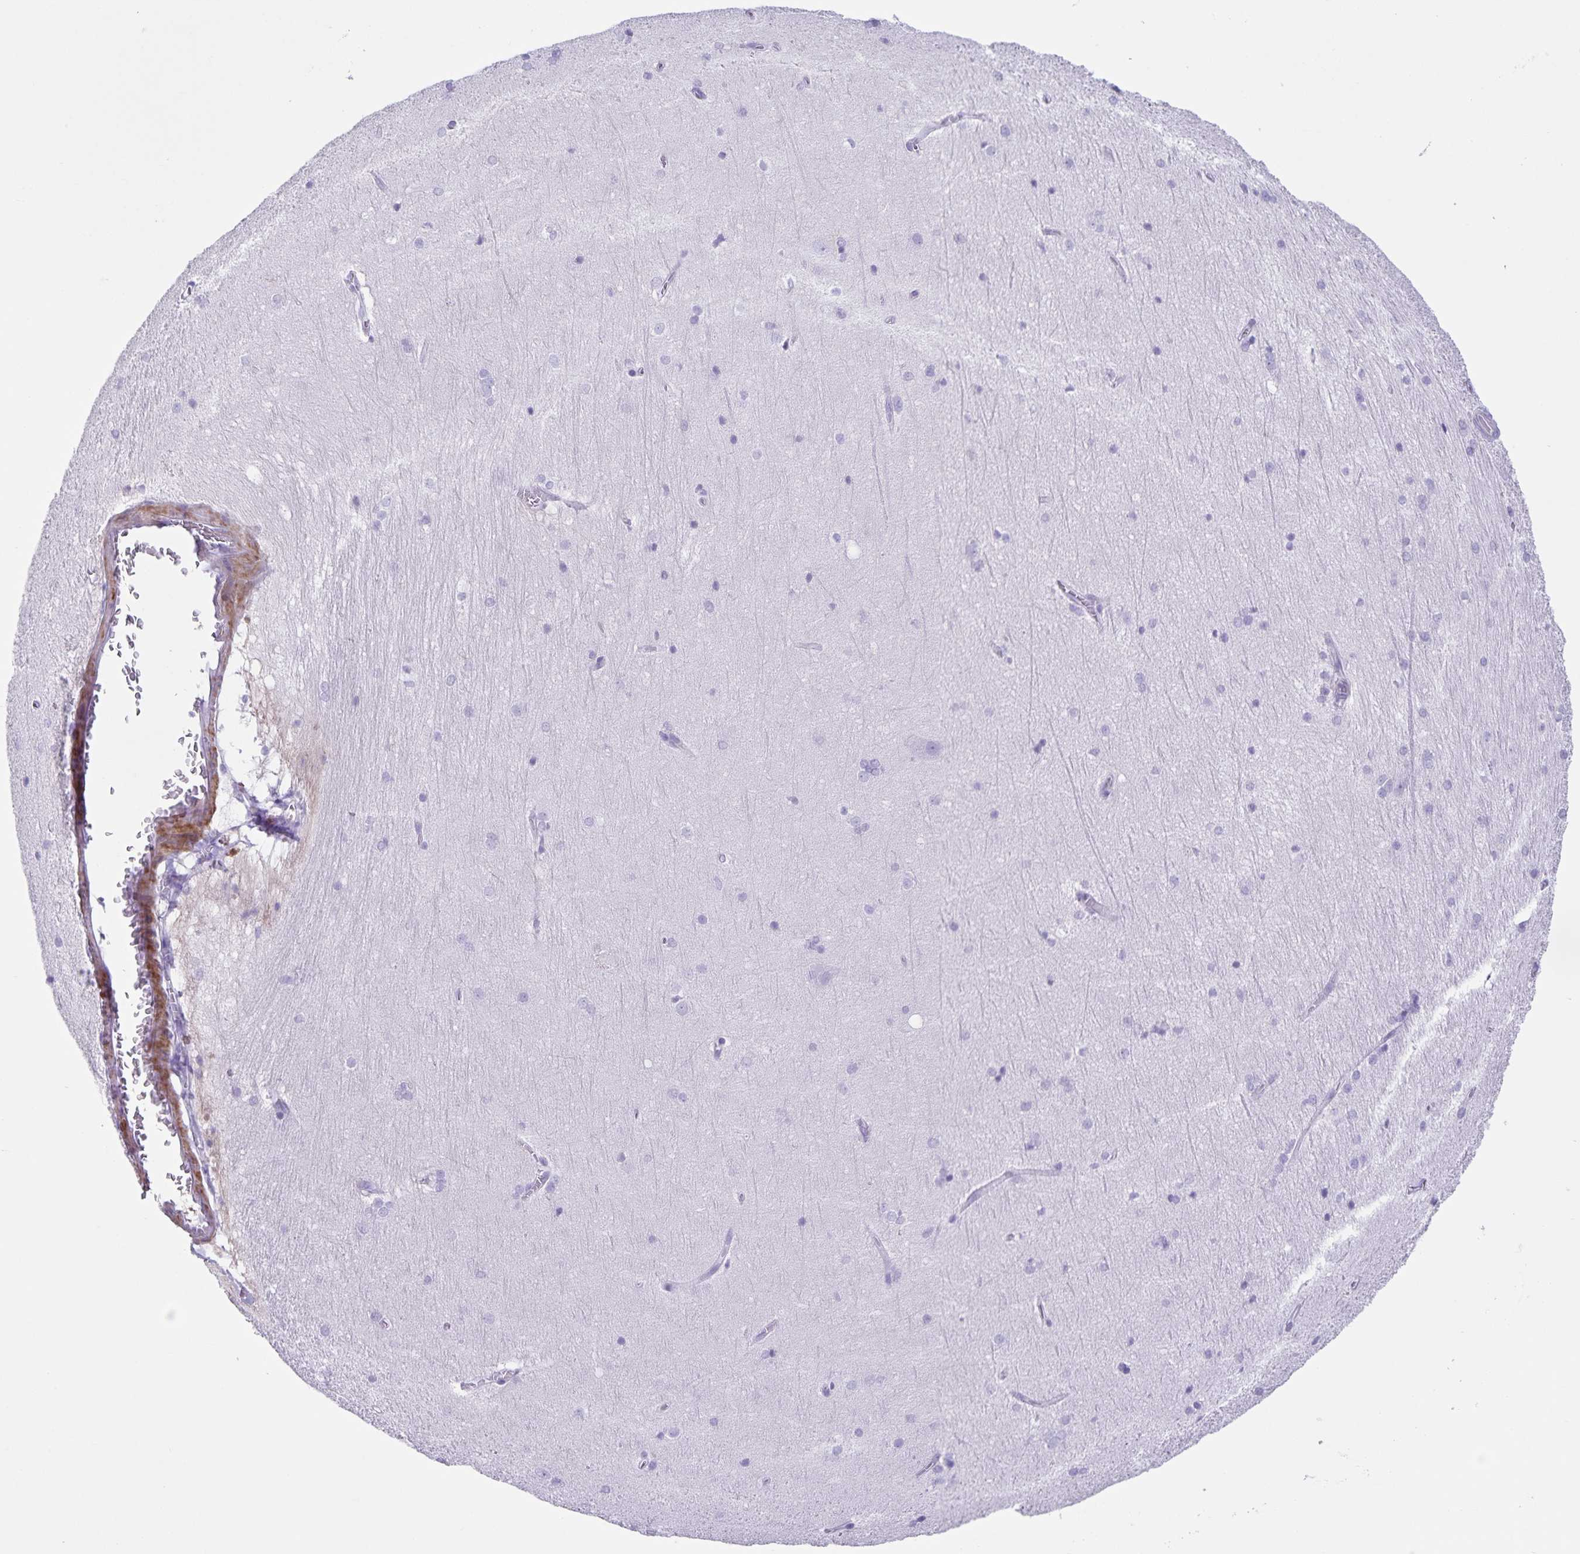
{"staining": {"intensity": "negative", "quantity": "none", "location": "none"}, "tissue": "hippocampus", "cell_type": "Glial cells", "image_type": "normal", "snomed": [{"axis": "morphology", "description": "Normal tissue, NOS"}, {"axis": "topography", "description": "Cerebral cortex"}, {"axis": "topography", "description": "Hippocampus"}], "caption": "Image shows no protein staining in glial cells of unremarkable hippocampus.", "gene": "C11orf42", "patient": {"sex": "female", "age": 19}}